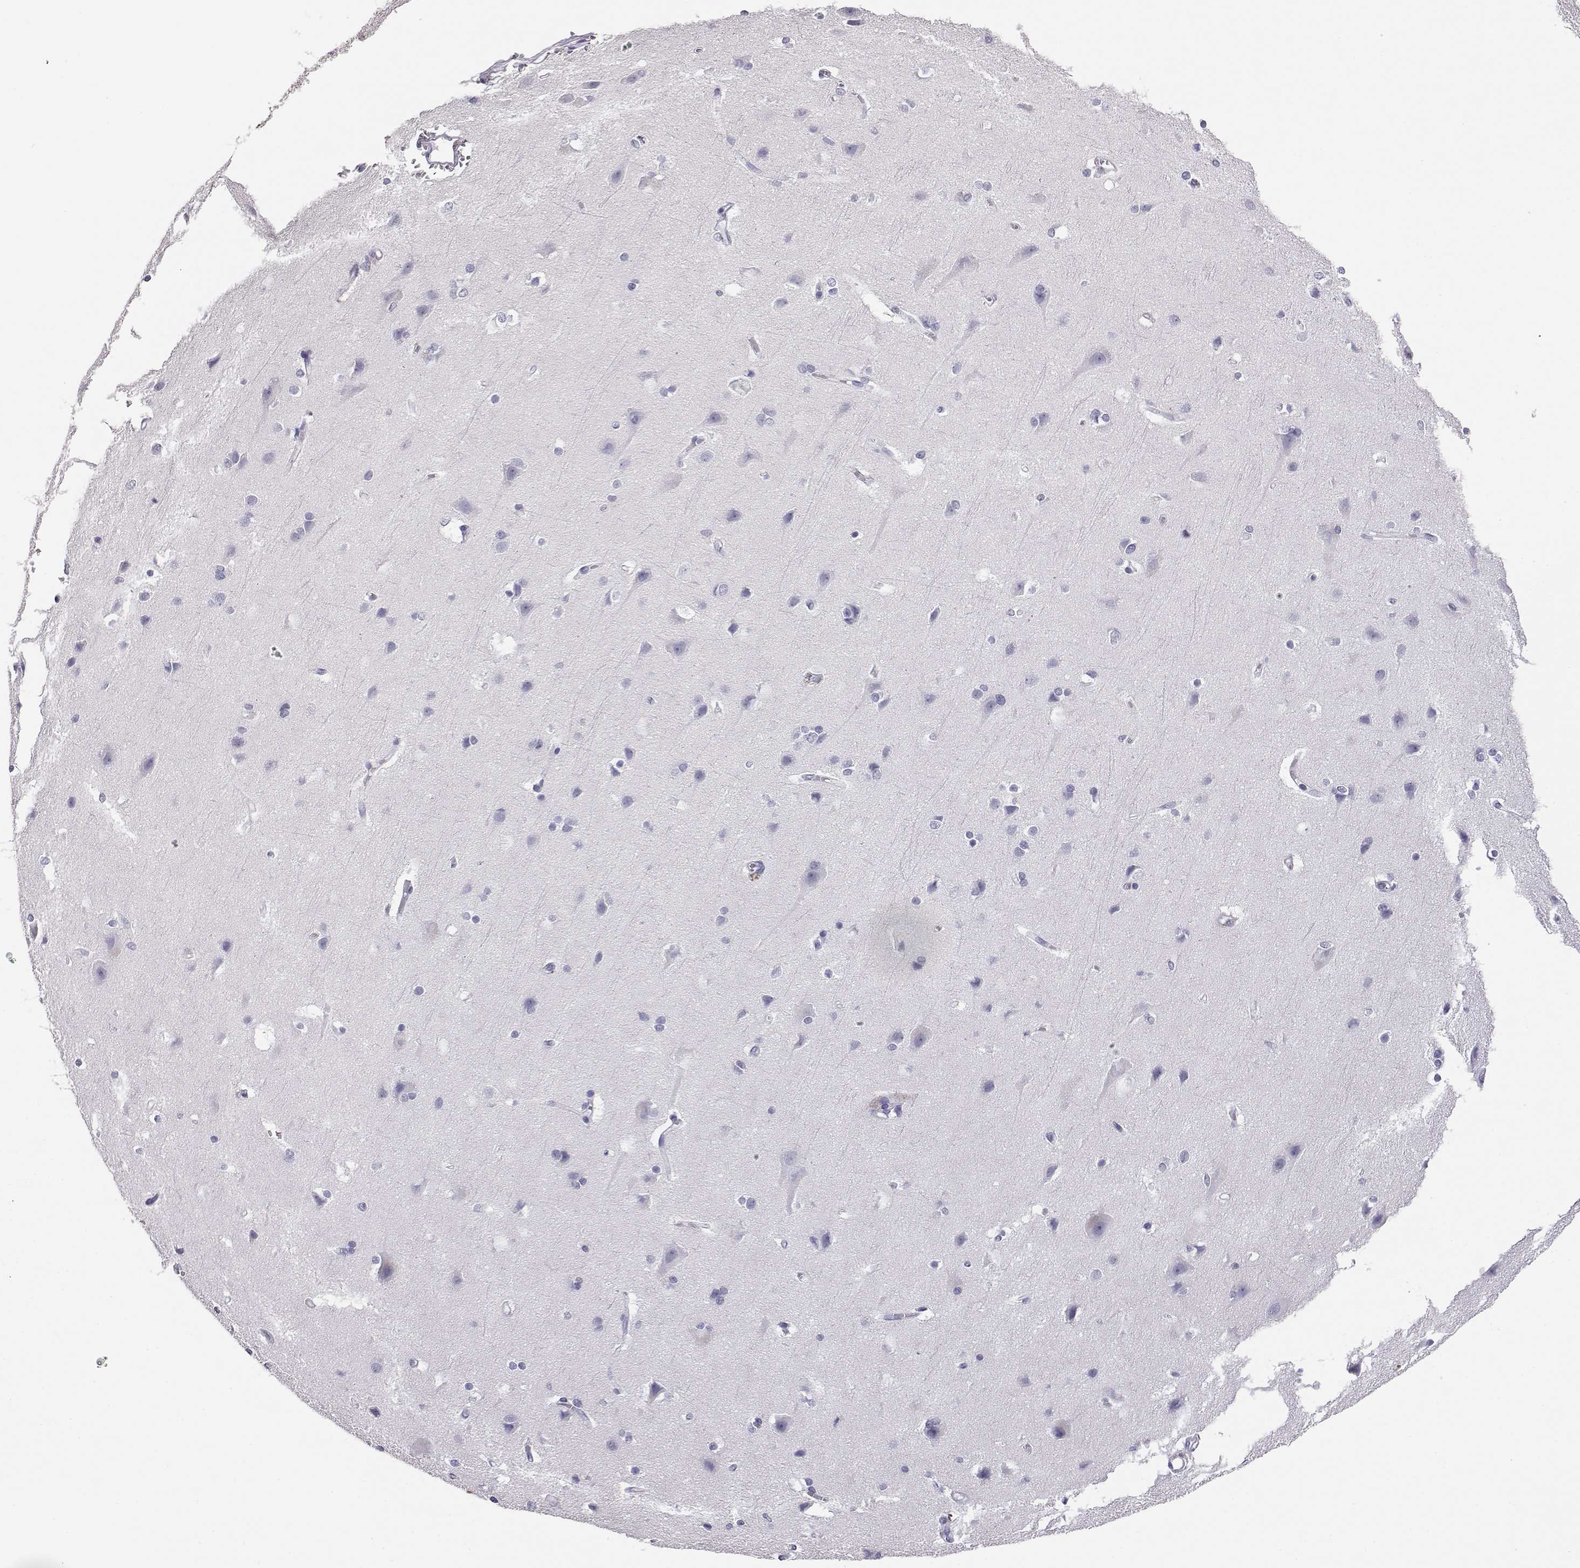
{"staining": {"intensity": "negative", "quantity": "none", "location": "none"}, "tissue": "cerebral cortex", "cell_type": "Endothelial cells", "image_type": "normal", "snomed": [{"axis": "morphology", "description": "Normal tissue, NOS"}, {"axis": "topography", "description": "Cerebral cortex"}], "caption": "Unremarkable cerebral cortex was stained to show a protein in brown. There is no significant expression in endothelial cells.", "gene": "AKR1B1", "patient": {"sex": "male", "age": 37}}